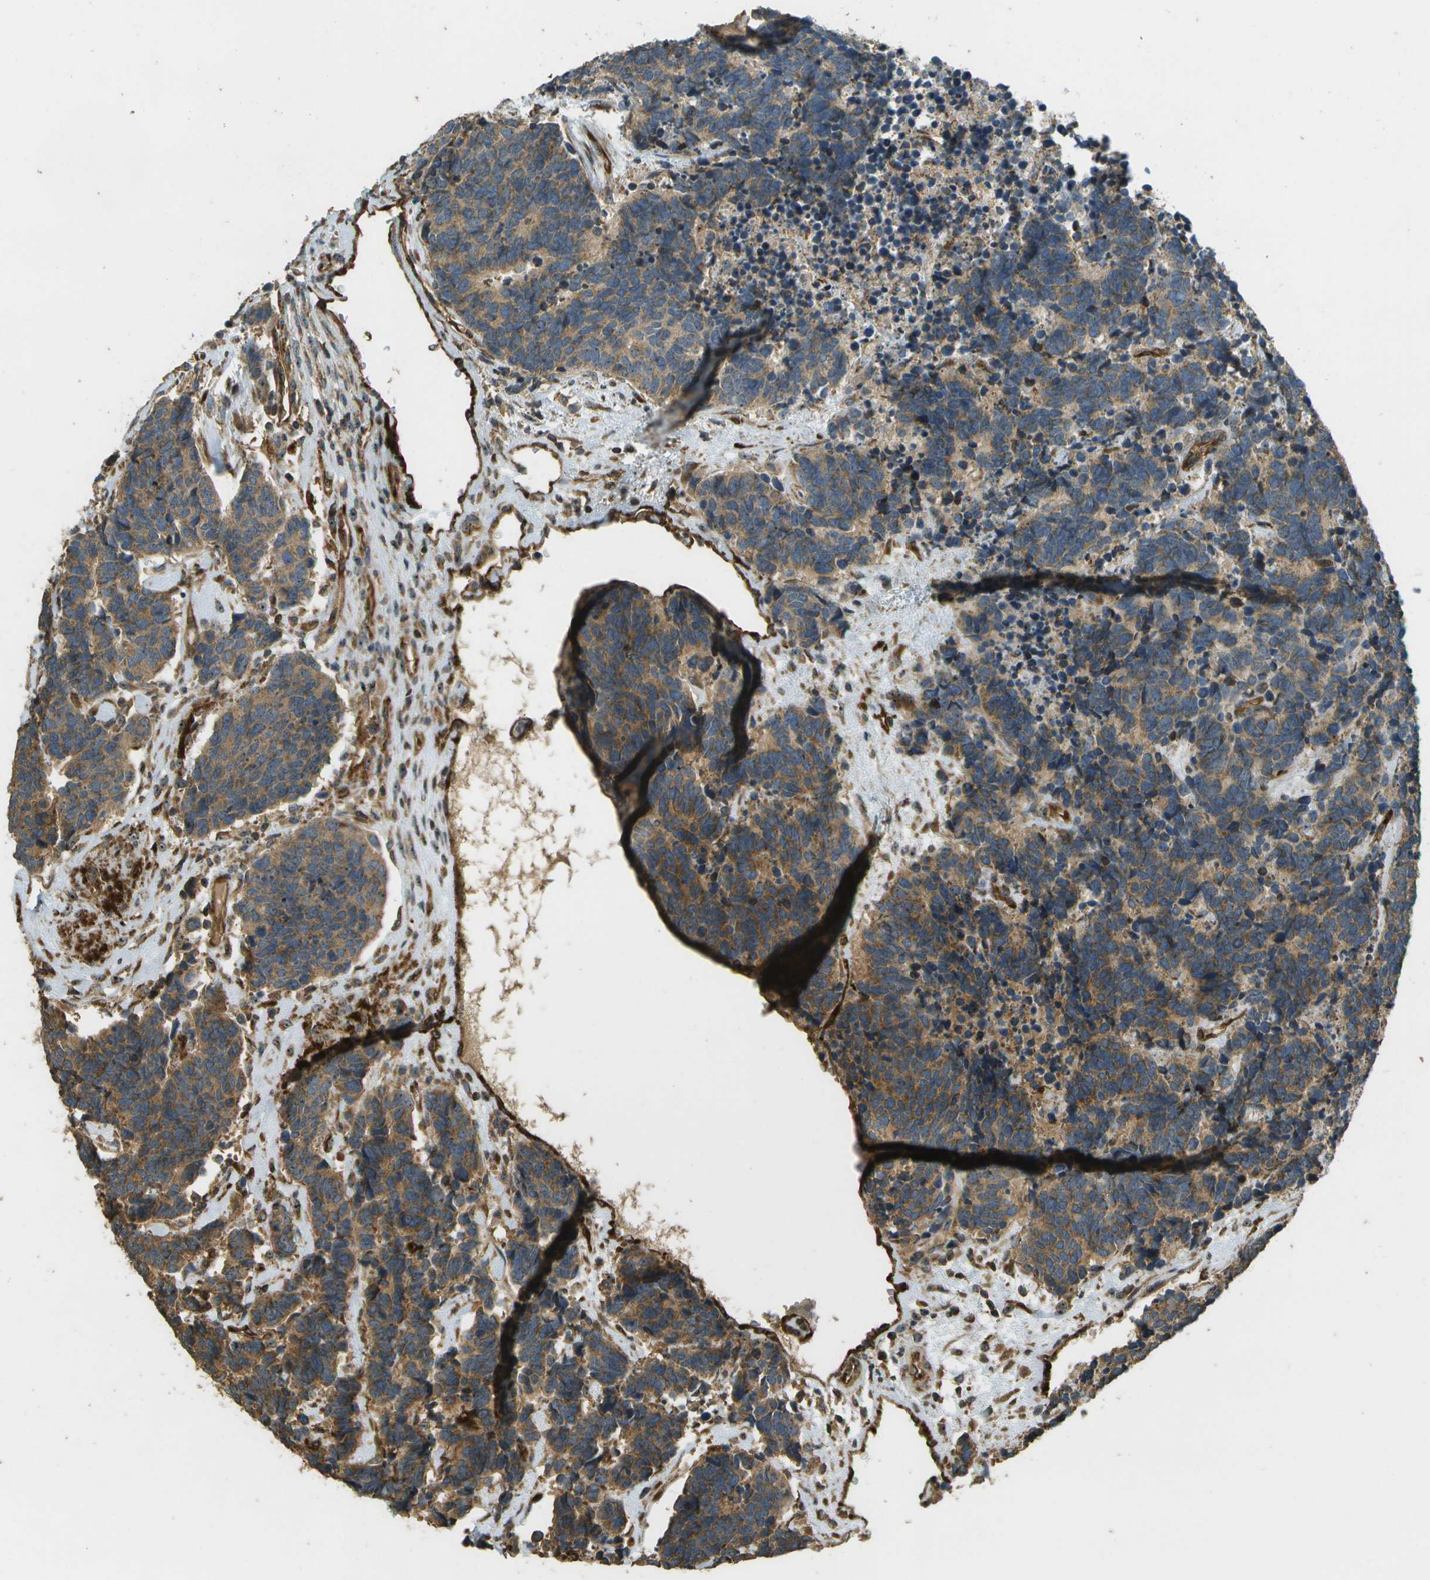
{"staining": {"intensity": "moderate", "quantity": ">75%", "location": "cytoplasmic/membranous"}, "tissue": "carcinoid", "cell_type": "Tumor cells", "image_type": "cancer", "snomed": [{"axis": "morphology", "description": "Carcinoma, NOS"}, {"axis": "morphology", "description": "Carcinoid, malignant, NOS"}, {"axis": "topography", "description": "Urinary bladder"}], "caption": "Protein expression analysis of human carcinoid reveals moderate cytoplasmic/membranous positivity in approximately >75% of tumor cells.", "gene": "LRP12", "patient": {"sex": "male", "age": 57}}